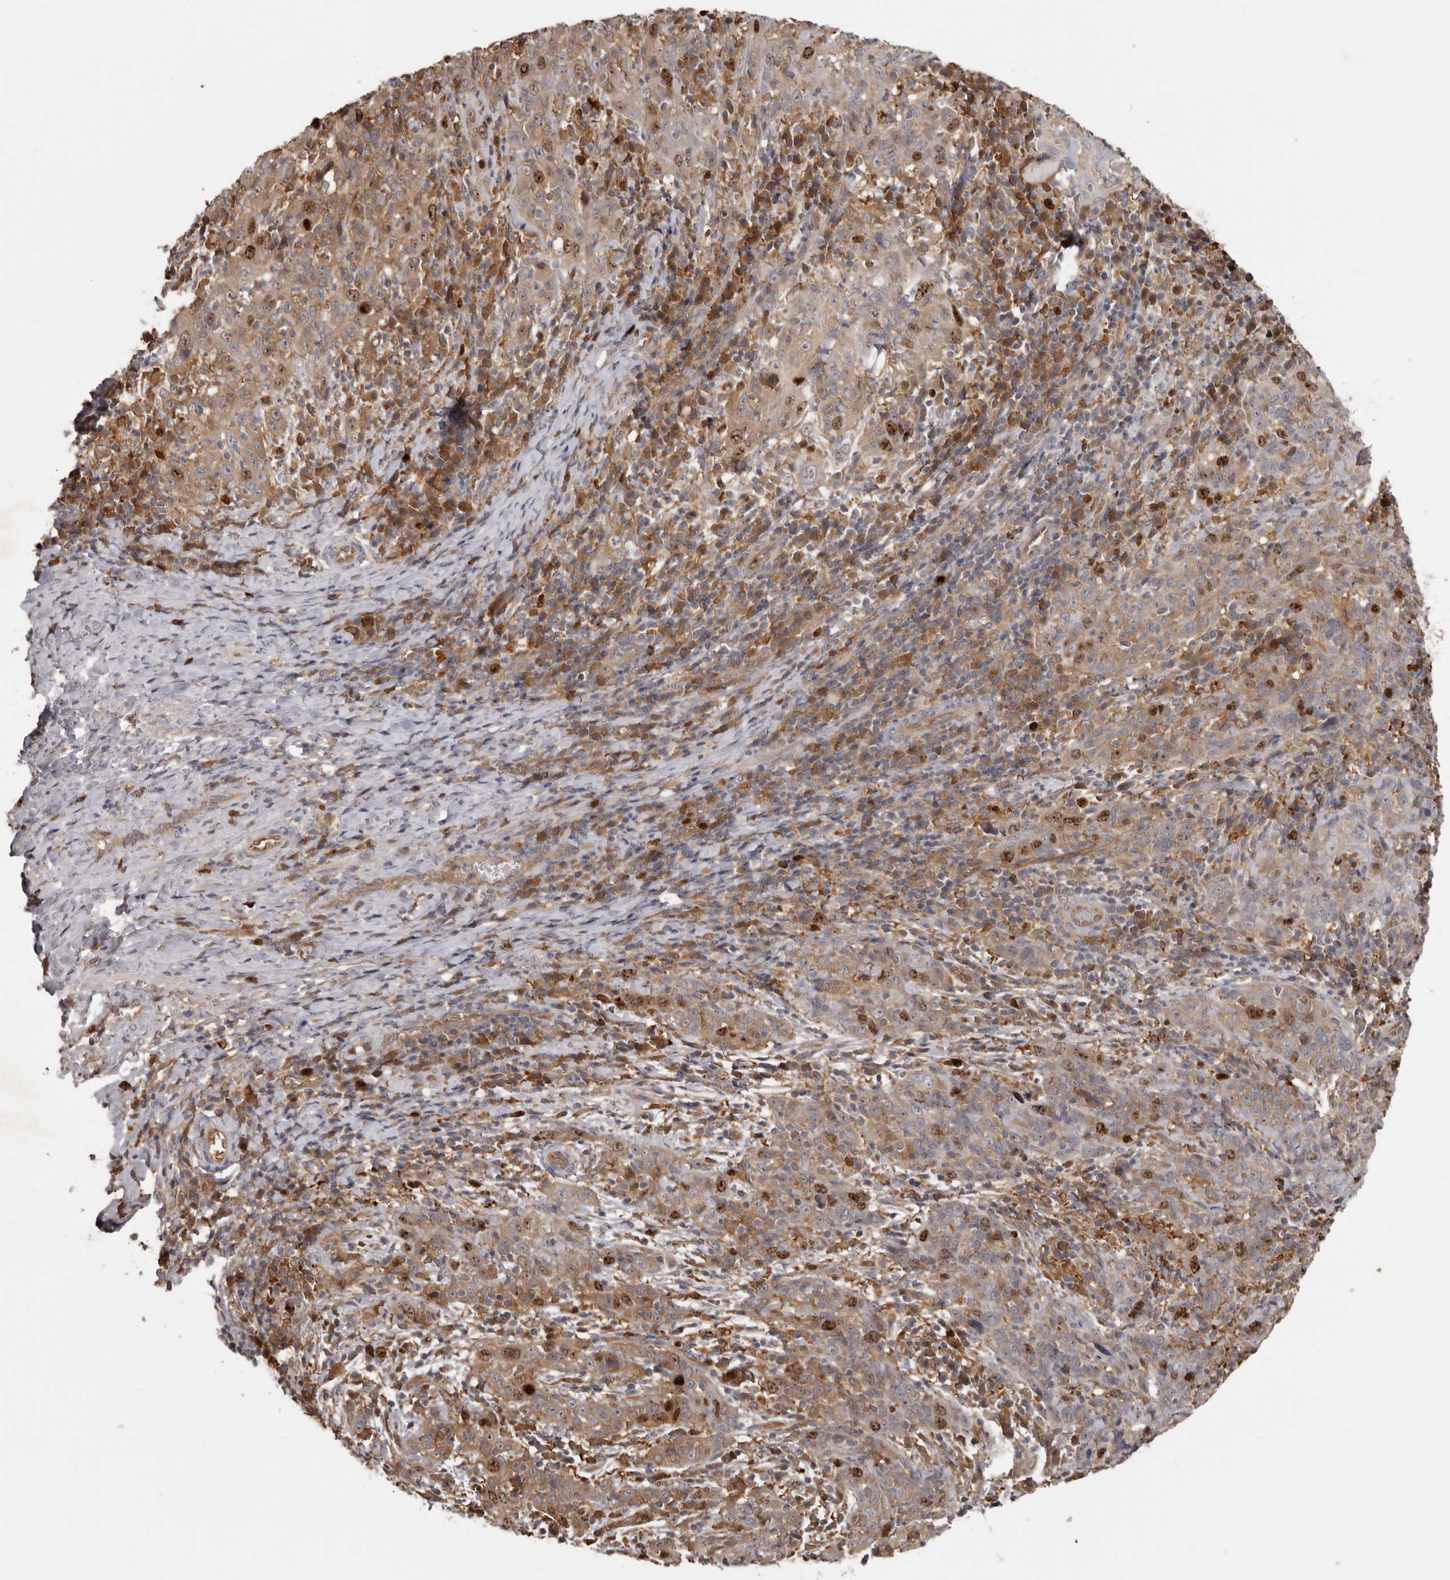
{"staining": {"intensity": "moderate", "quantity": "25%-75%", "location": "cytoplasmic/membranous,nuclear"}, "tissue": "cervical cancer", "cell_type": "Tumor cells", "image_type": "cancer", "snomed": [{"axis": "morphology", "description": "Squamous cell carcinoma, NOS"}, {"axis": "topography", "description": "Cervix"}], "caption": "The immunohistochemical stain highlights moderate cytoplasmic/membranous and nuclear staining in tumor cells of cervical cancer tissue. (IHC, brightfield microscopy, high magnification).", "gene": "CDCA8", "patient": {"sex": "female", "age": 46}}